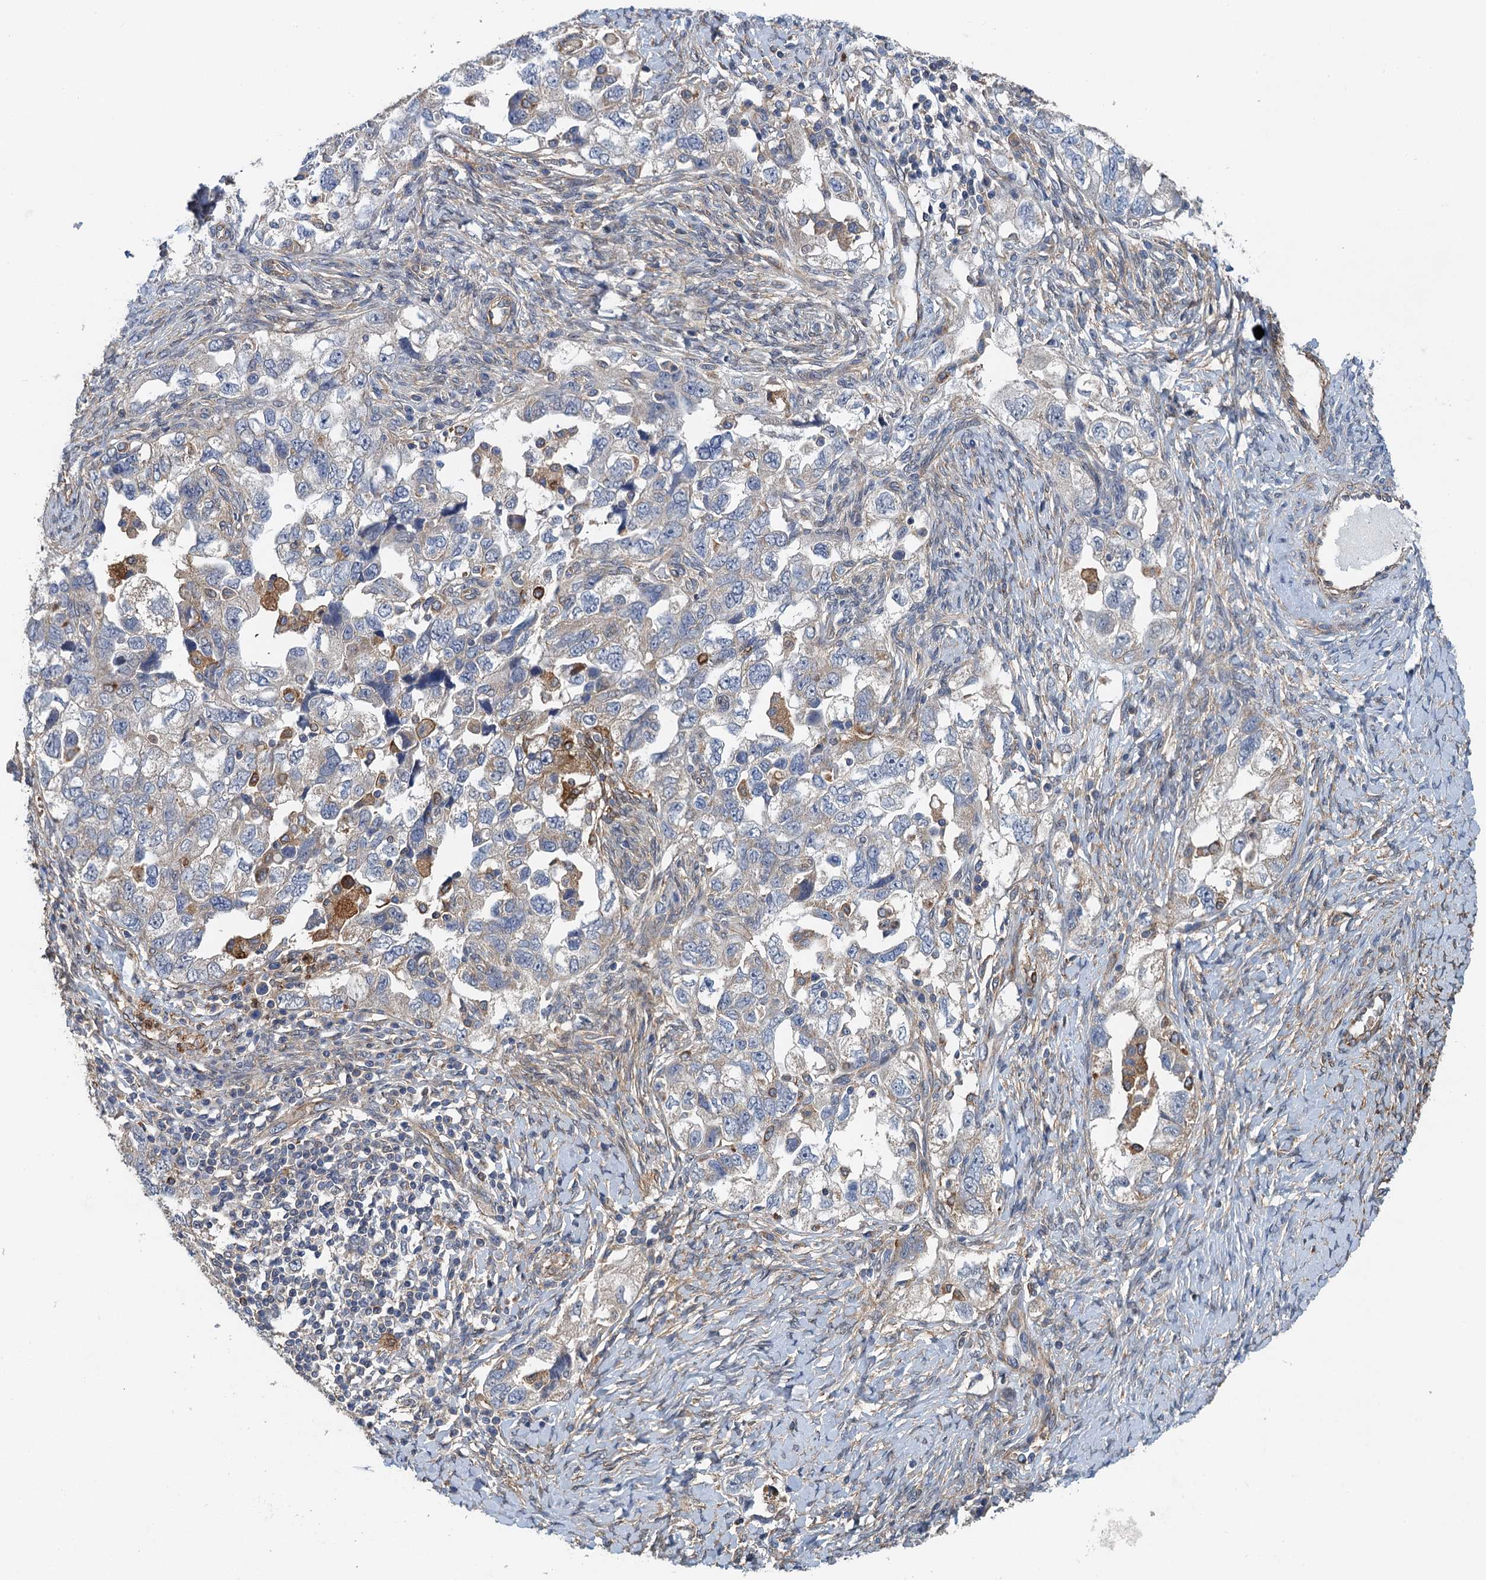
{"staining": {"intensity": "negative", "quantity": "none", "location": "none"}, "tissue": "ovarian cancer", "cell_type": "Tumor cells", "image_type": "cancer", "snomed": [{"axis": "morphology", "description": "Carcinoma, NOS"}, {"axis": "morphology", "description": "Cystadenocarcinoma, serous, NOS"}, {"axis": "topography", "description": "Ovary"}], "caption": "Ovarian cancer was stained to show a protein in brown. There is no significant staining in tumor cells.", "gene": "RSAD2", "patient": {"sex": "female", "age": 69}}